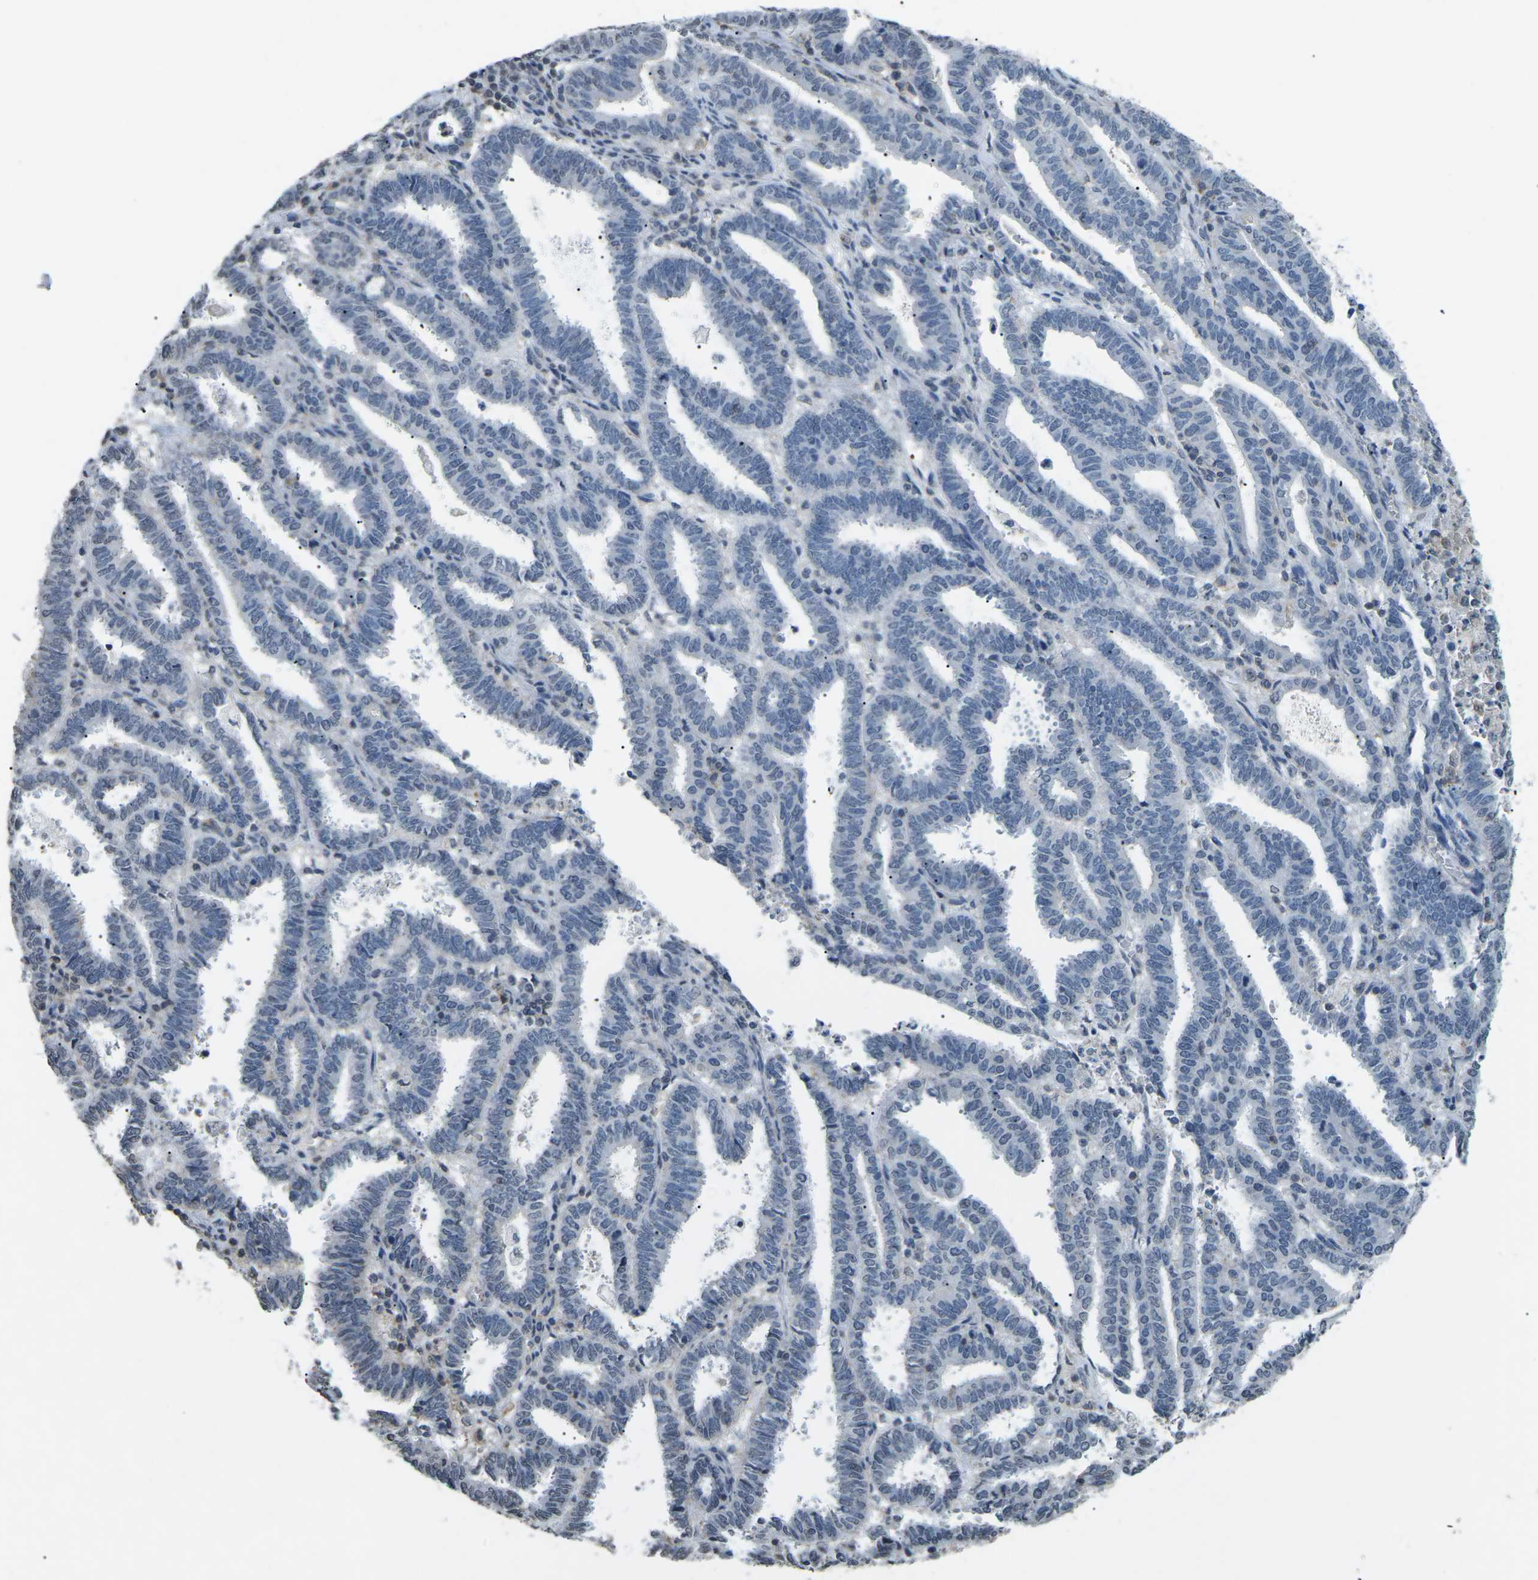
{"staining": {"intensity": "negative", "quantity": "none", "location": "none"}, "tissue": "endometrial cancer", "cell_type": "Tumor cells", "image_type": "cancer", "snomed": [{"axis": "morphology", "description": "Adenocarcinoma, NOS"}, {"axis": "topography", "description": "Uterus"}], "caption": "Tumor cells are negative for brown protein staining in endometrial cancer. (DAB immunohistochemistry with hematoxylin counter stain).", "gene": "TFR2", "patient": {"sex": "female", "age": 83}}